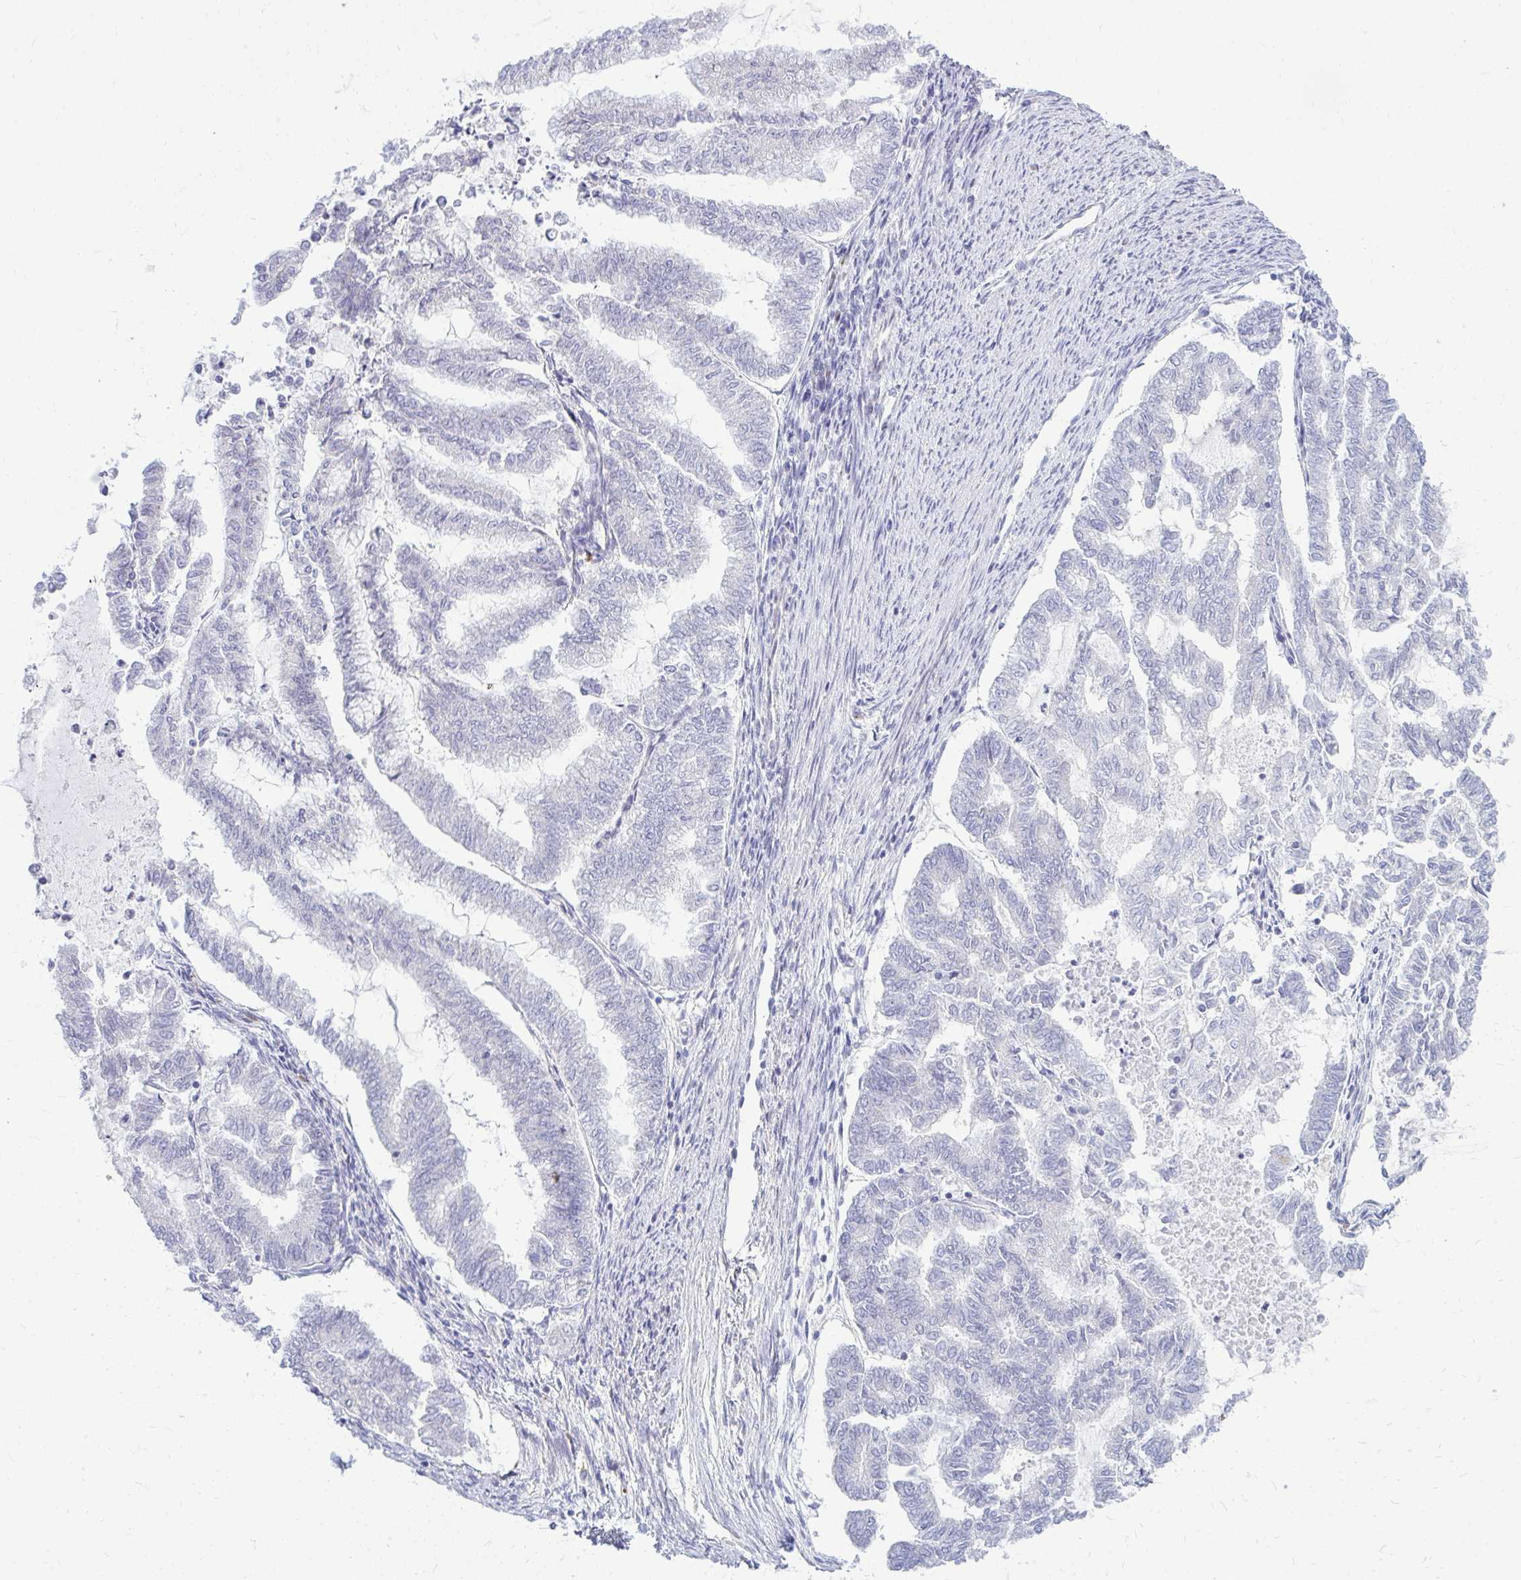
{"staining": {"intensity": "negative", "quantity": "none", "location": "none"}, "tissue": "endometrial cancer", "cell_type": "Tumor cells", "image_type": "cancer", "snomed": [{"axis": "morphology", "description": "Adenocarcinoma, NOS"}, {"axis": "topography", "description": "Endometrium"}], "caption": "This is a photomicrograph of immunohistochemistry (IHC) staining of endometrial cancer (adenocarcinoma), which shows no expression in tumor cells.", "gene": "TSPEAR", "patient": {"sex": "female", "age": 79}}